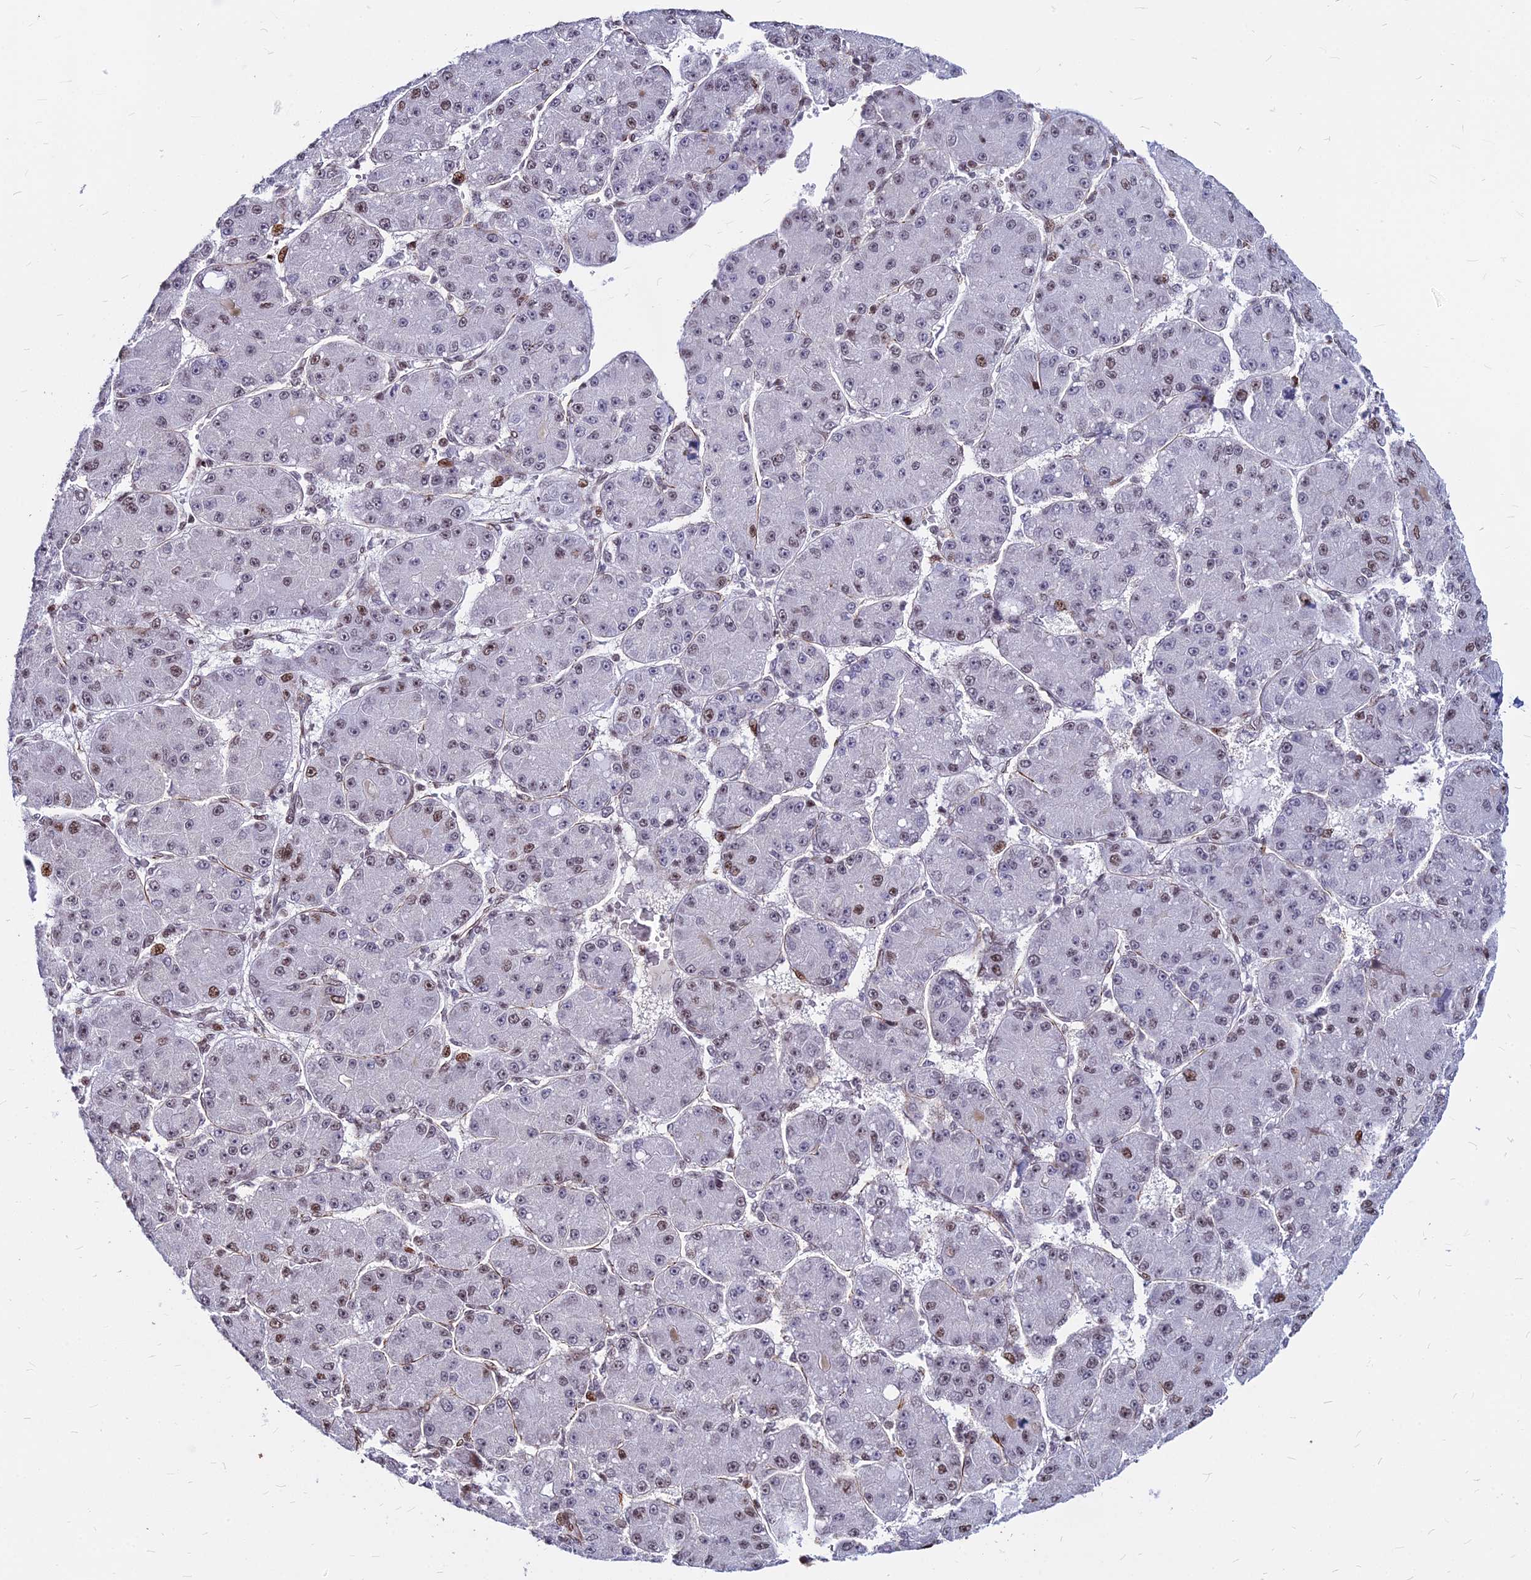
{"staining": {"intensity": "moderate", "quantity": "<25%", "location": "nuclear"}, "tissue": "liver cancer", "cell_type": "Tumor cells", "image_type": "cancer", "snomed": [{"axis": "morphology", "description": "Carcinoma, Hepatocellular, NOS"}, {"axis": "topography", "description": "Liver"}], "caption": "IHC photomicrograph of neoplastic tissue: human hepatocellular carcinoma (liver) stained using IHC reveals low levels of moderate protein expression localized specifically in the nuclear of tumor cells, appearing as a nuclear brown color.", "gene": "NYAP2", "patient": {"sex": "male", "age": 67}}